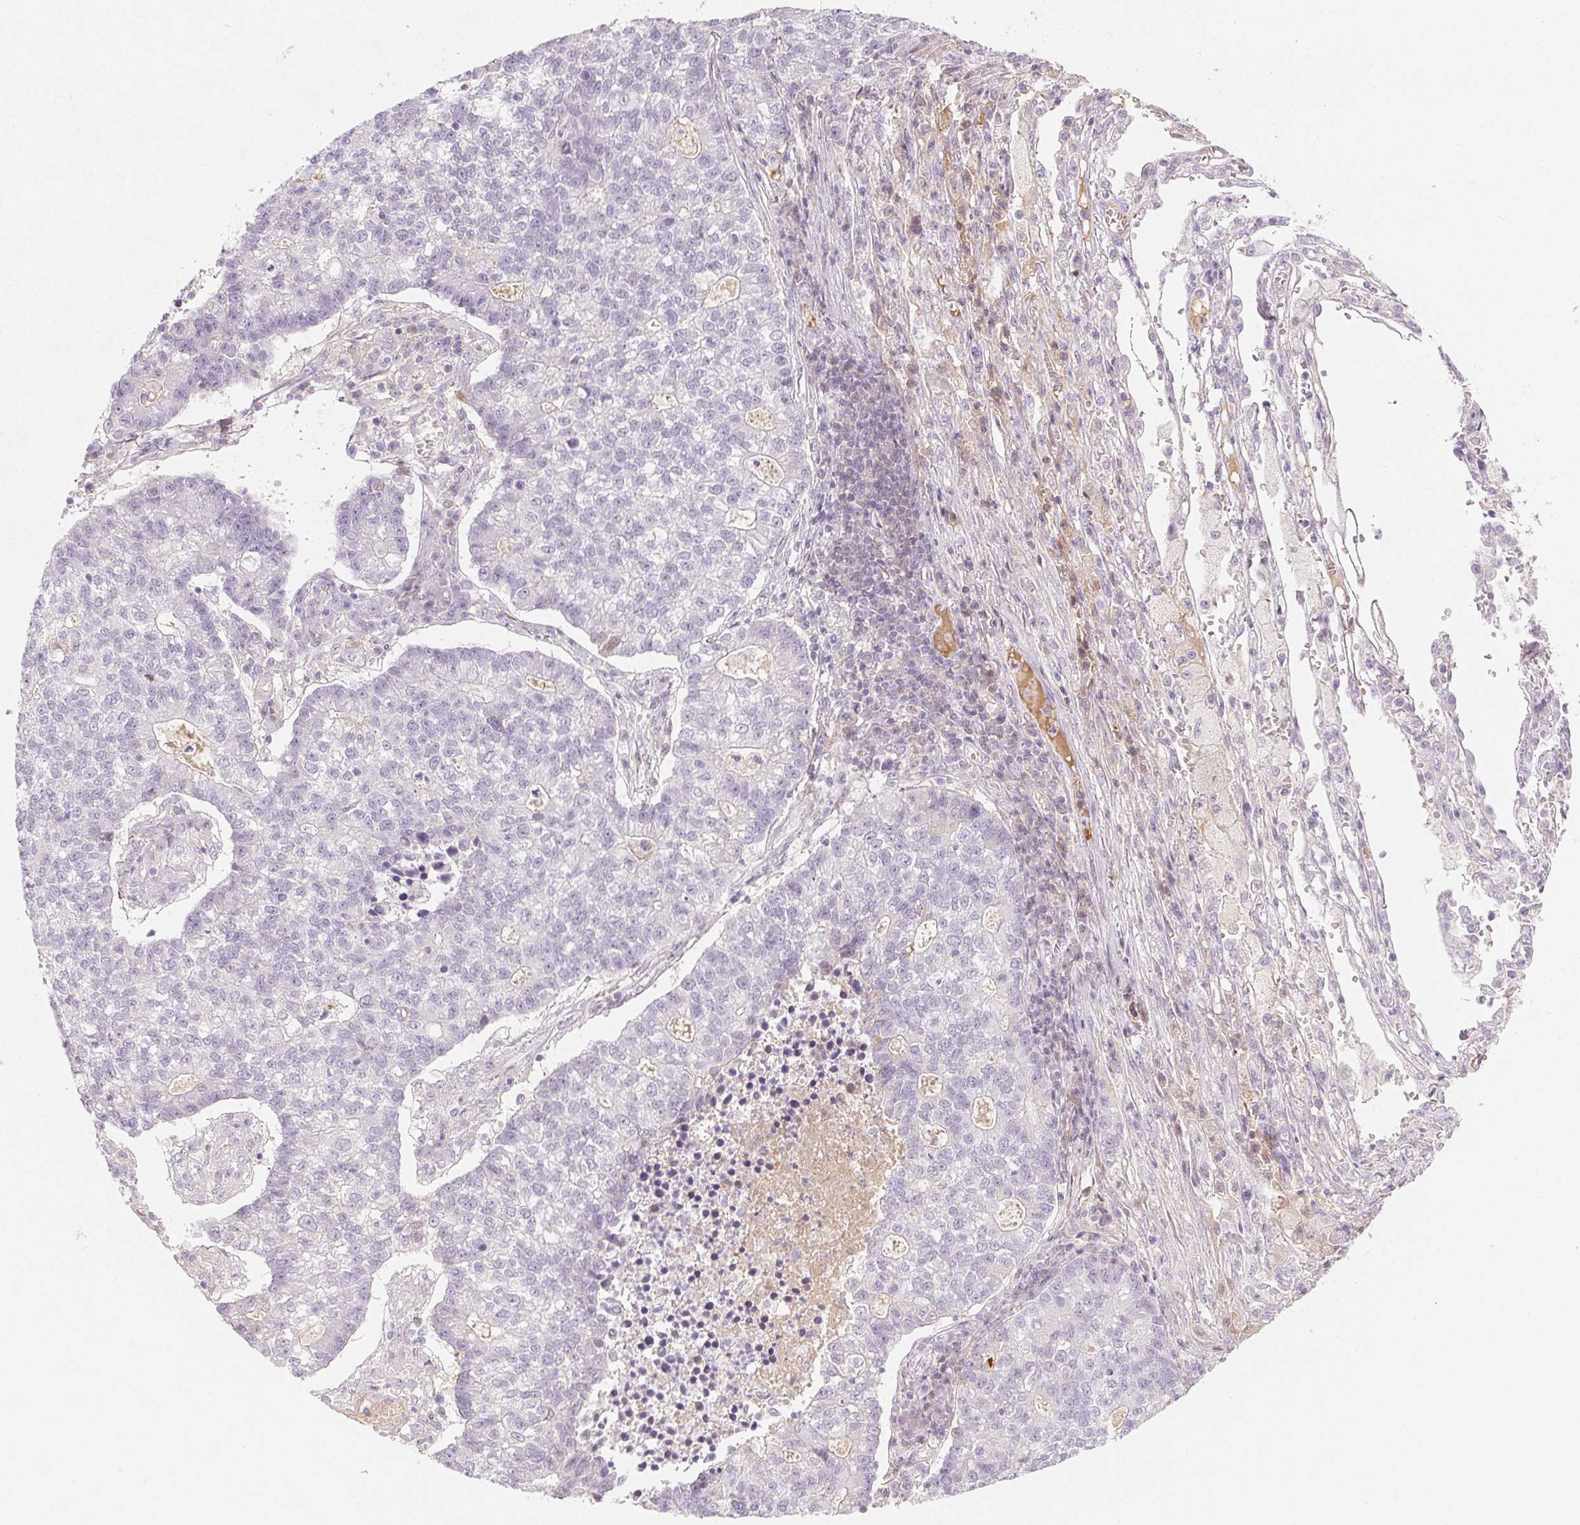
{"staining": {"intensity": "negative", "quantity": "none", "location": "none"}, "tissue": "lung cancer", "cell_type": "Tumor cells", "image_type": "cancer", "snomed": [{"axis": "morphology", "description": "Adenocarcinoma, NOS"}, {"axis": "topography", "description": "Lung"}], "caption": "This histopathology image is of lung adenocarcinoma stained with immunohistochemistry (IHC) to label a protein in brown with the nuclei are counter-stained blue. There is no positivity in tumor cells.", "gene": "AFM", "patient": {"sex": "male", "age": 57}}